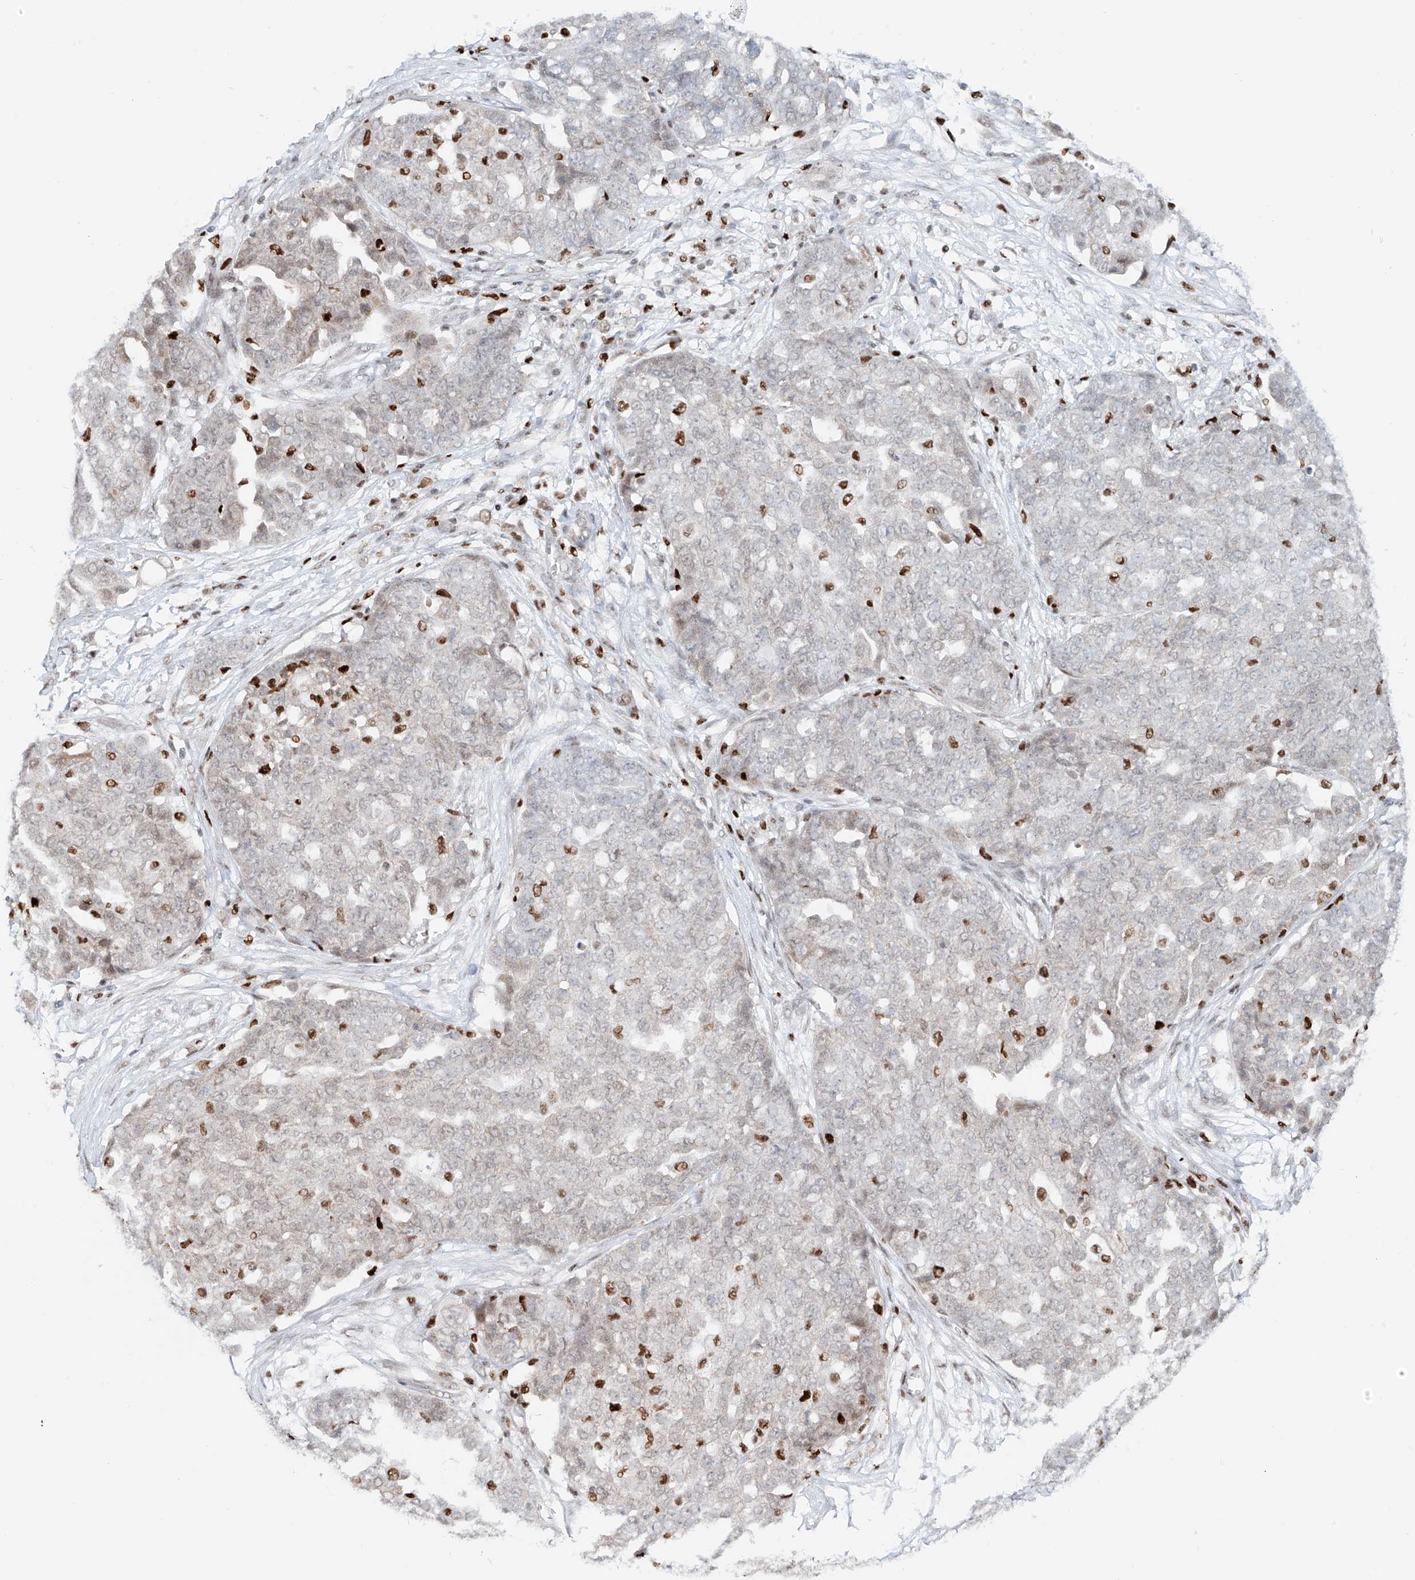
{"staining": {"intensity": "negative", "quantity": "none", "location": "none"}, "tissue": "ovarian cancer", "cell_type": "Tumor cells", "image_type": "cancer", "snomed": [{"axis": "morphology", "description": "Cystadenocarcinoma, serous, NOS"}, {"axis": "topography", "description": "Soft tissue"}, {"axis": "topography", "description": "Ovary"}], "caption": "Histopathology image shows no significant protein staining in tumor cells of ovarian cancer (serous cystadenocarcinoma).", "gene": "DZIP1L", "patient": {"sex": "female", "age": 57}}